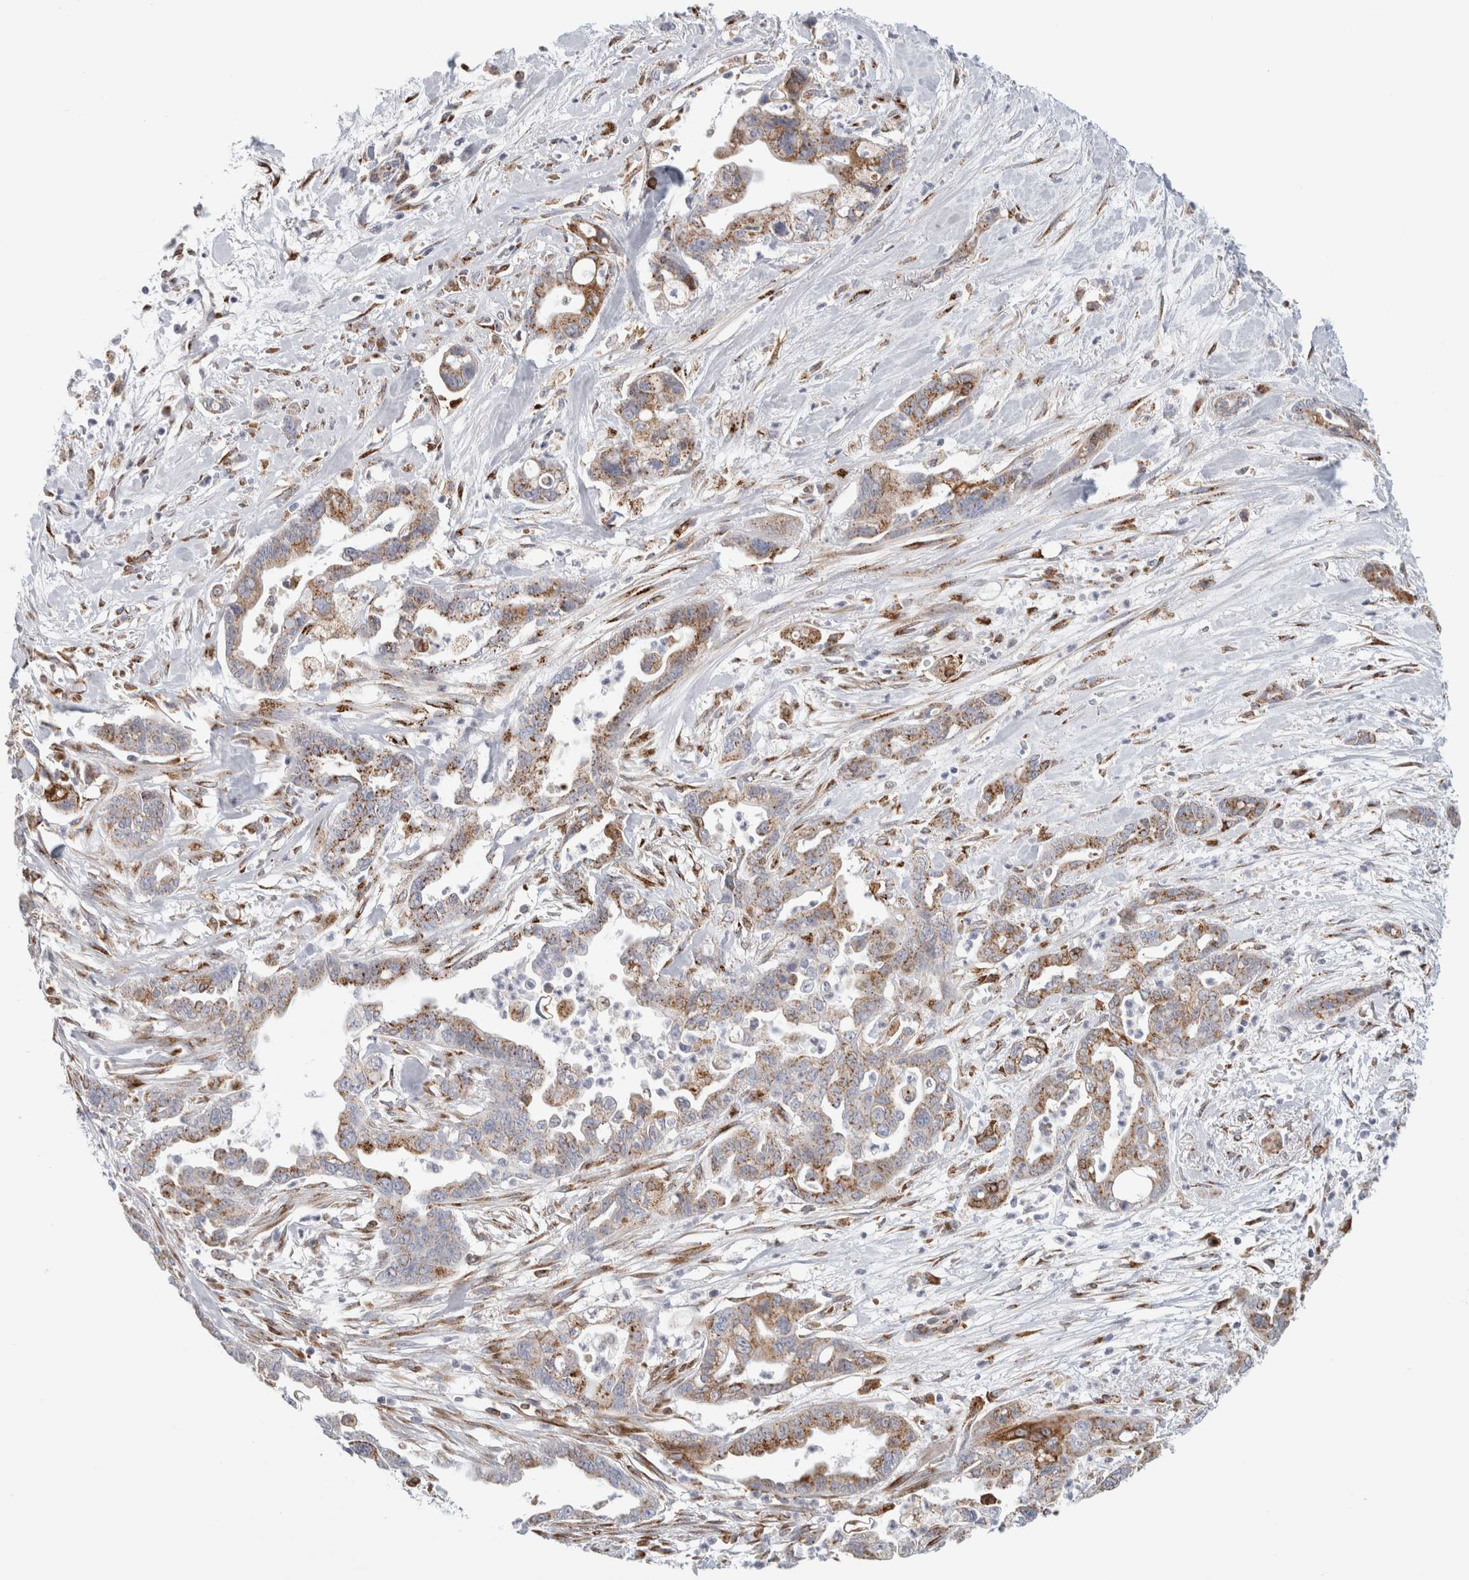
{"staining": {"intensity": "moderate", "quantity": ">75%", "location": "cytoplasmic/membranous"}, "tissue": "pancreatic cancer", "cell_type": "Tumor cells", "image_type": "cancer", "snomed": [{"axis": "morphology", "description": "Adenocarcinoma, NOS"}, {"axis": "topography", "description": "Pancreas"}], "caption": "Moderate cytoplasmic/membranous staining for a protein is appreciated in about >75% of tumor cells of adenocarcinoma (pancreatic) using immunohistochemistry (IHC).", "gene": "MCFD2", "patient": {"sex": "male", "age": 70}}